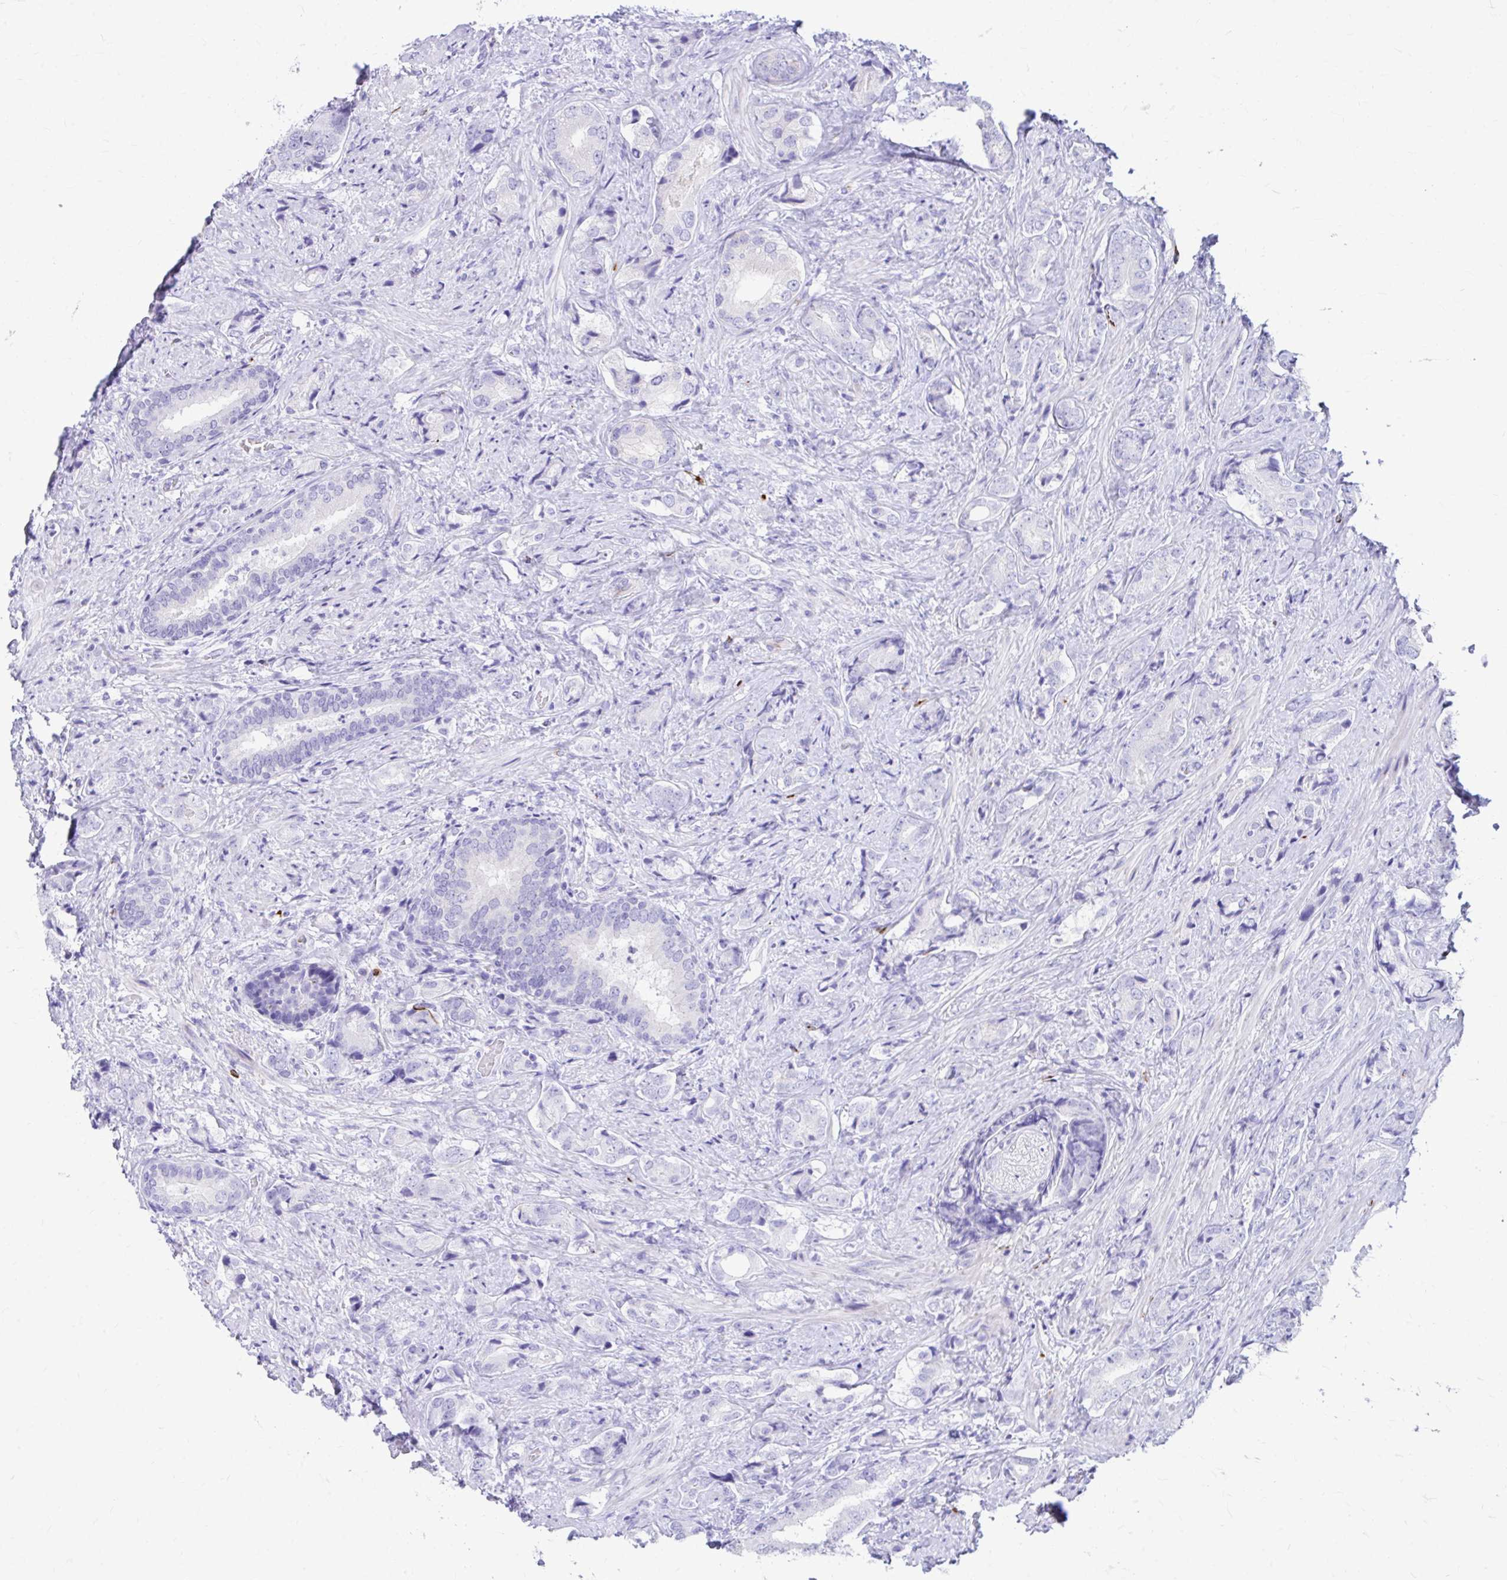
{"staining": {"intensity": "negative", "quantity": "none", "location": "none"}, "tissue": "prostate cancer", "cell_type": "Tumor cells", "image_type": "cancer", "snomed": [{"axis": "morphology", "description": "Adenocarcinoma, High grade"}, {"axis": "topography", "description": "Prostate"}], "caption": "Tumor cells are negative for protein expression in human prostate adenocarcinoma (high-grade).", "gene": "ZNF699", "patient": {"sex": "male", "age": 62}}